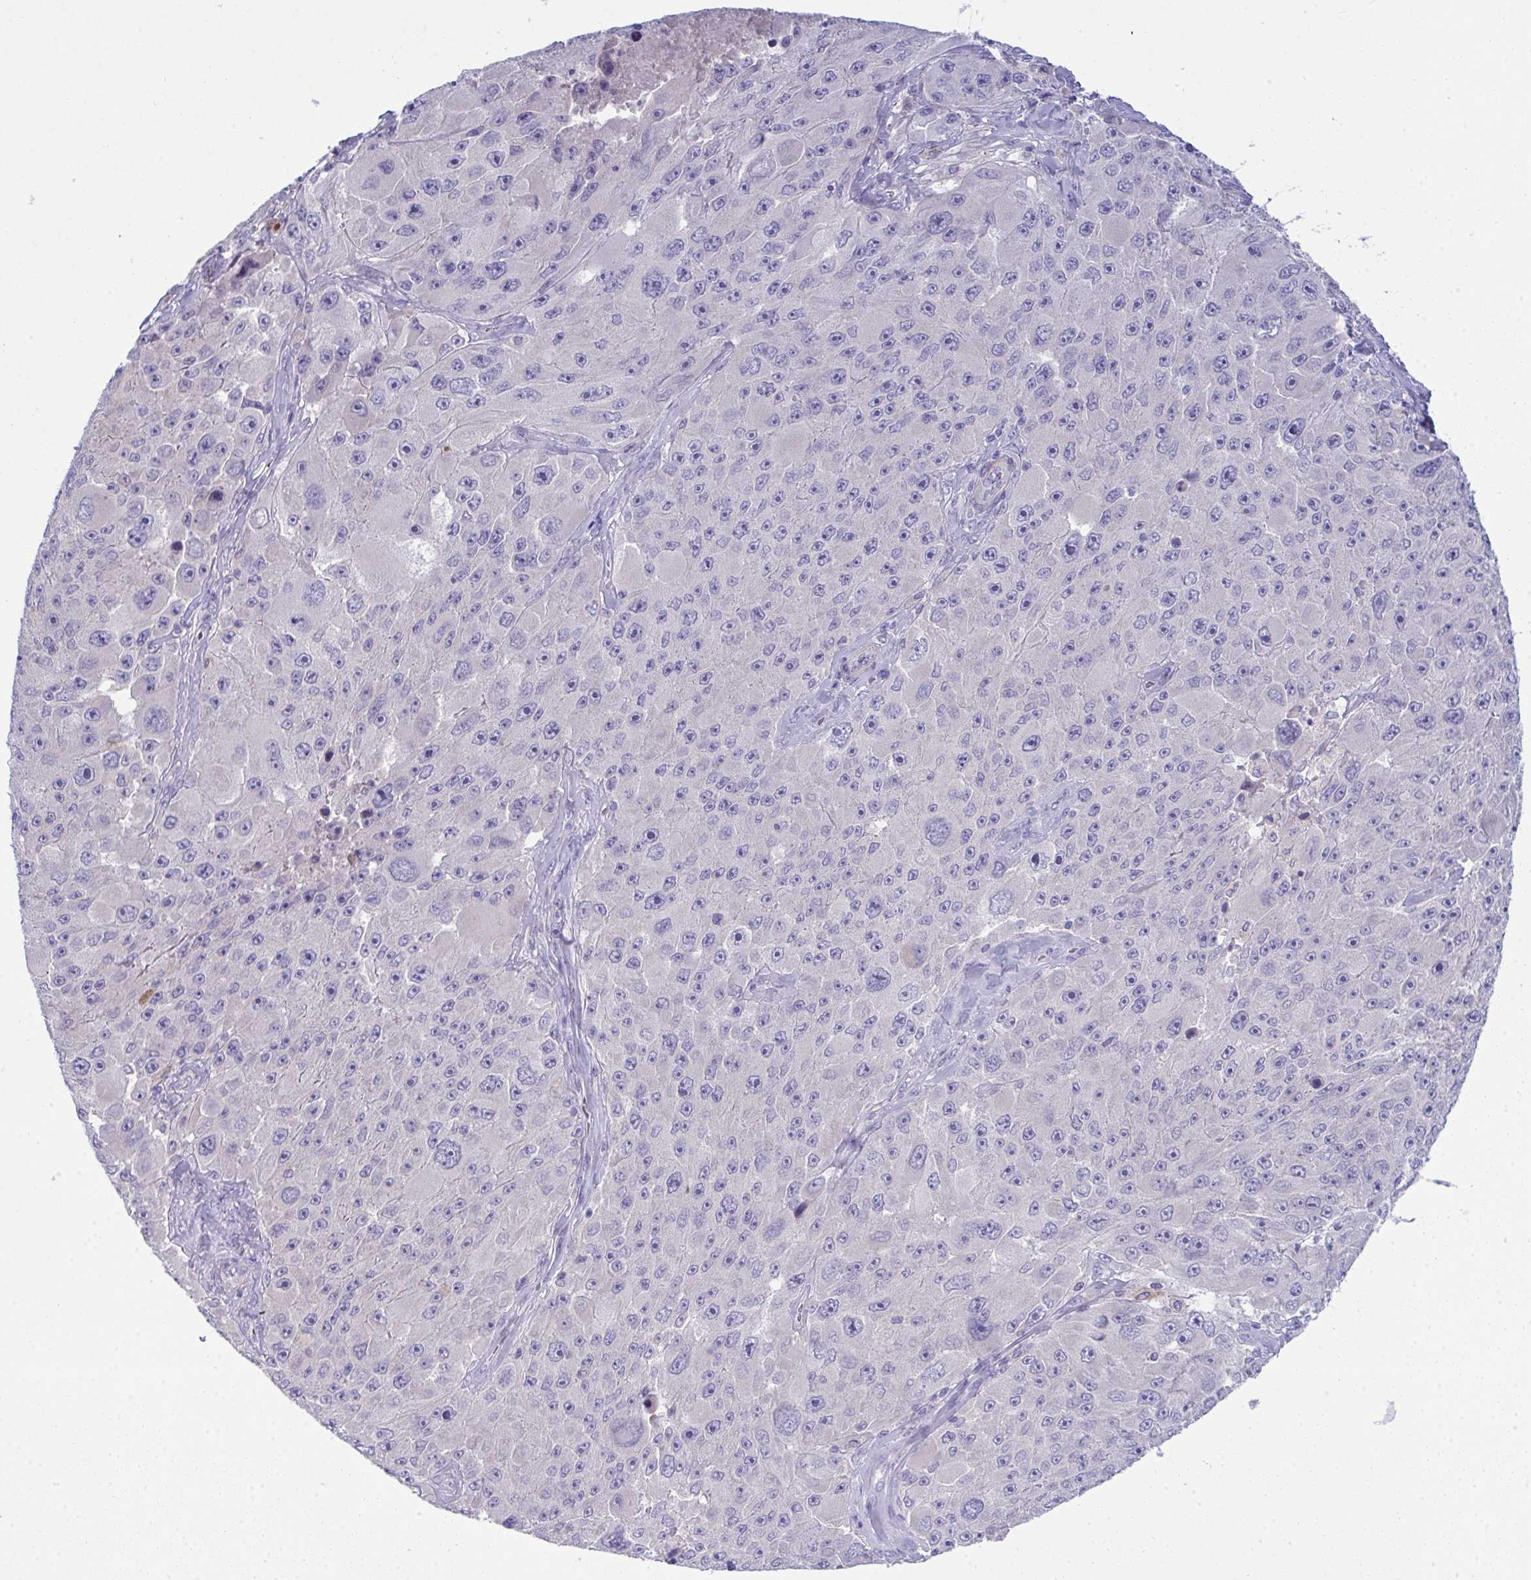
{"staining": {"intensity": "negative", "quantity": "none", "location": "none"}, "tissue": "melanoma", "cell_type": "Tumor cells", "image_type": "cancer", "snomed": [{"axis": "morphology", "description": "Malignant melanoma, Metastatic site"}, {"axis": "topography", "description": "Lymph node"}], "caption": "Immunohistochemistry (IHC) of melanoma demonstrates no positivity in tumor cells.", "gene": "SPTB", "patient": {"sex": "male", "age": 62}}